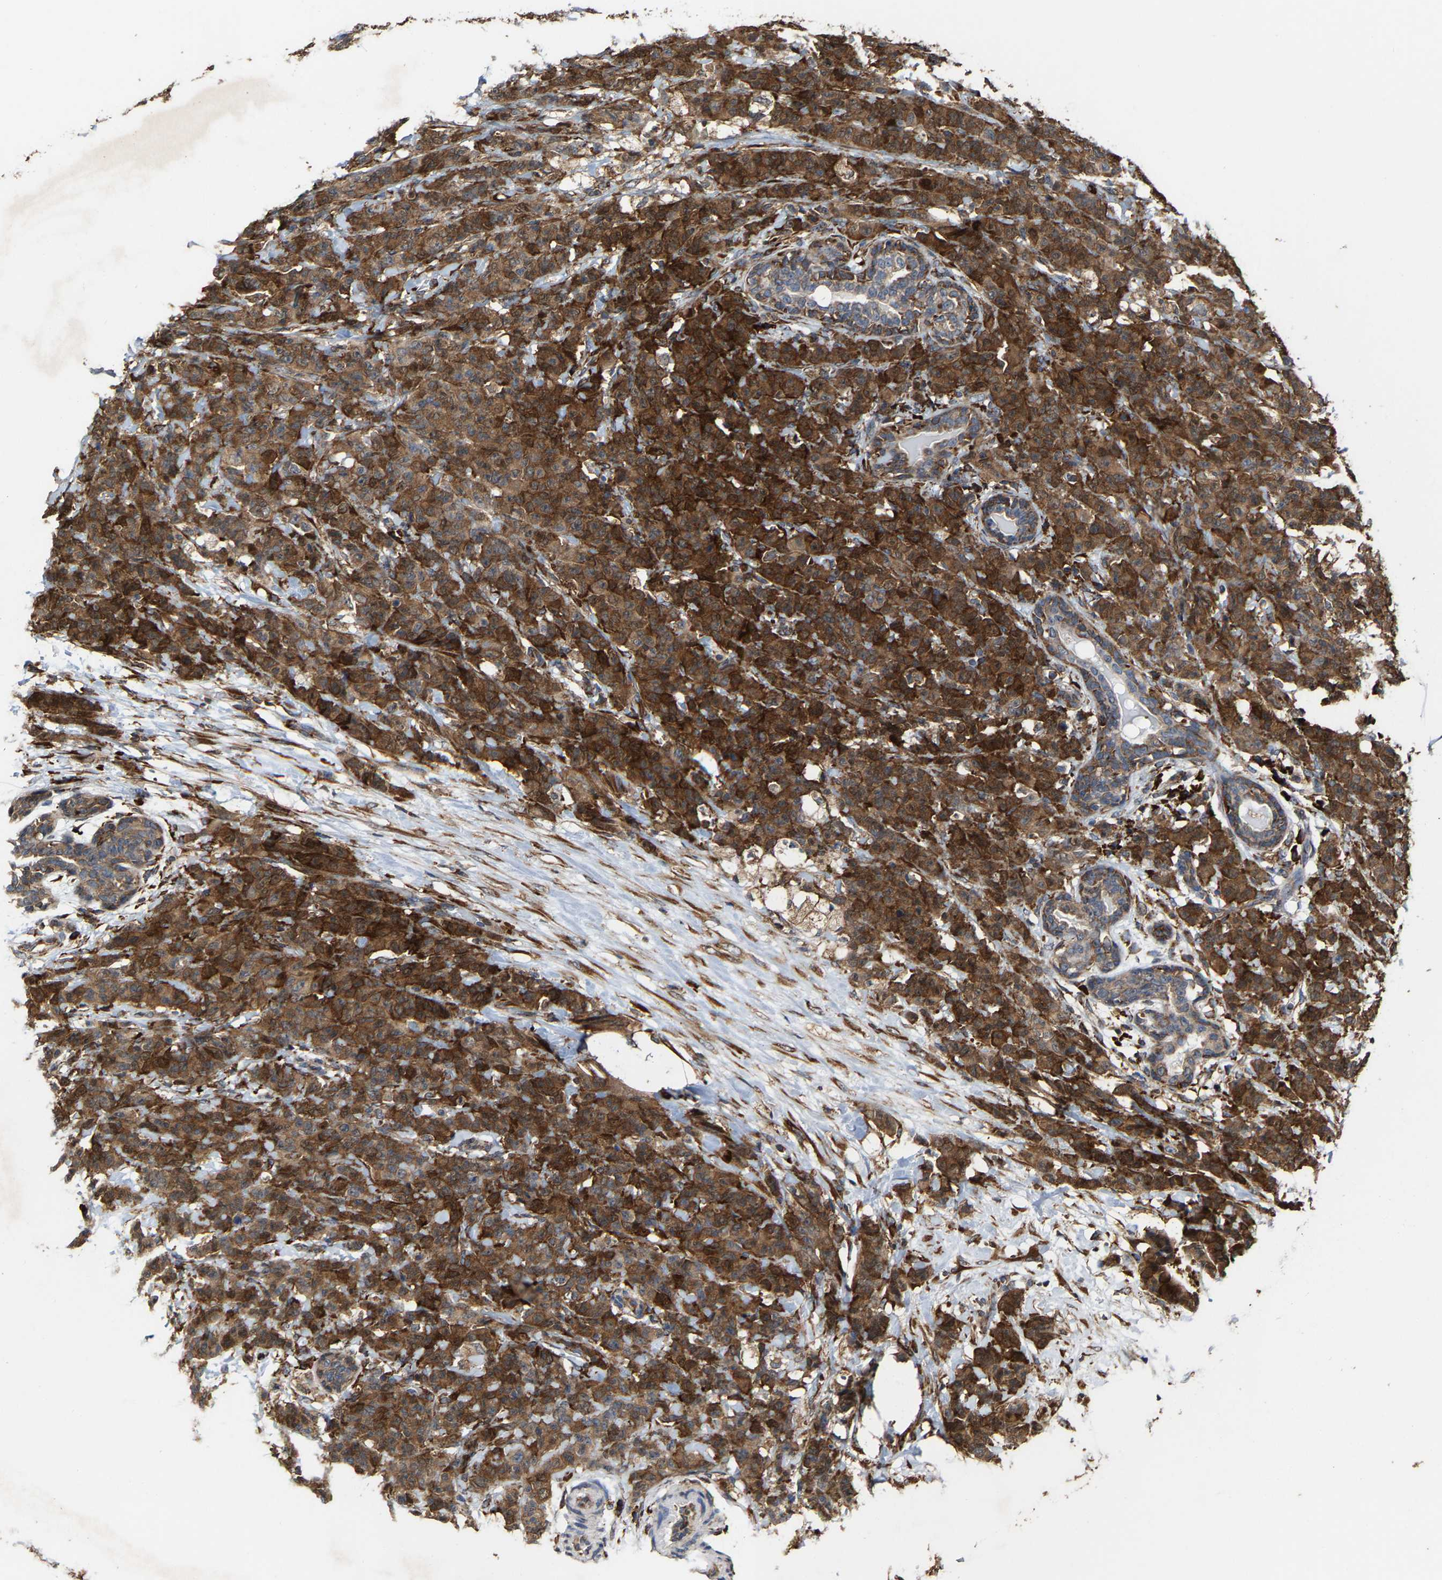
{"staining": {"intensity": "strong", "quantity": ">75%", "location": "cytoplasmic/membranous"}, "tissue": "breast cancer", "cell_type": "Tumor cells", "image_type": "cancer", "snomed": [{"axis": "morphology", "description": "Normal tissue, NOS"}, {"axis": "morphology", "description": "Duct carcinoma"}, {"axis": "topography", "description": "Breast"}], "caption": "Infiltrating ductal carcinoma (breast) tissue shows strong cytoplasmic/membranous expression in about >75% of tumor cells, visualized by immunohistochemistry. (DAB = brown stain, brightfield microscopy at high magnification).", "gene": "FGD3", "patient": {"sex": "female", "age": 40}}